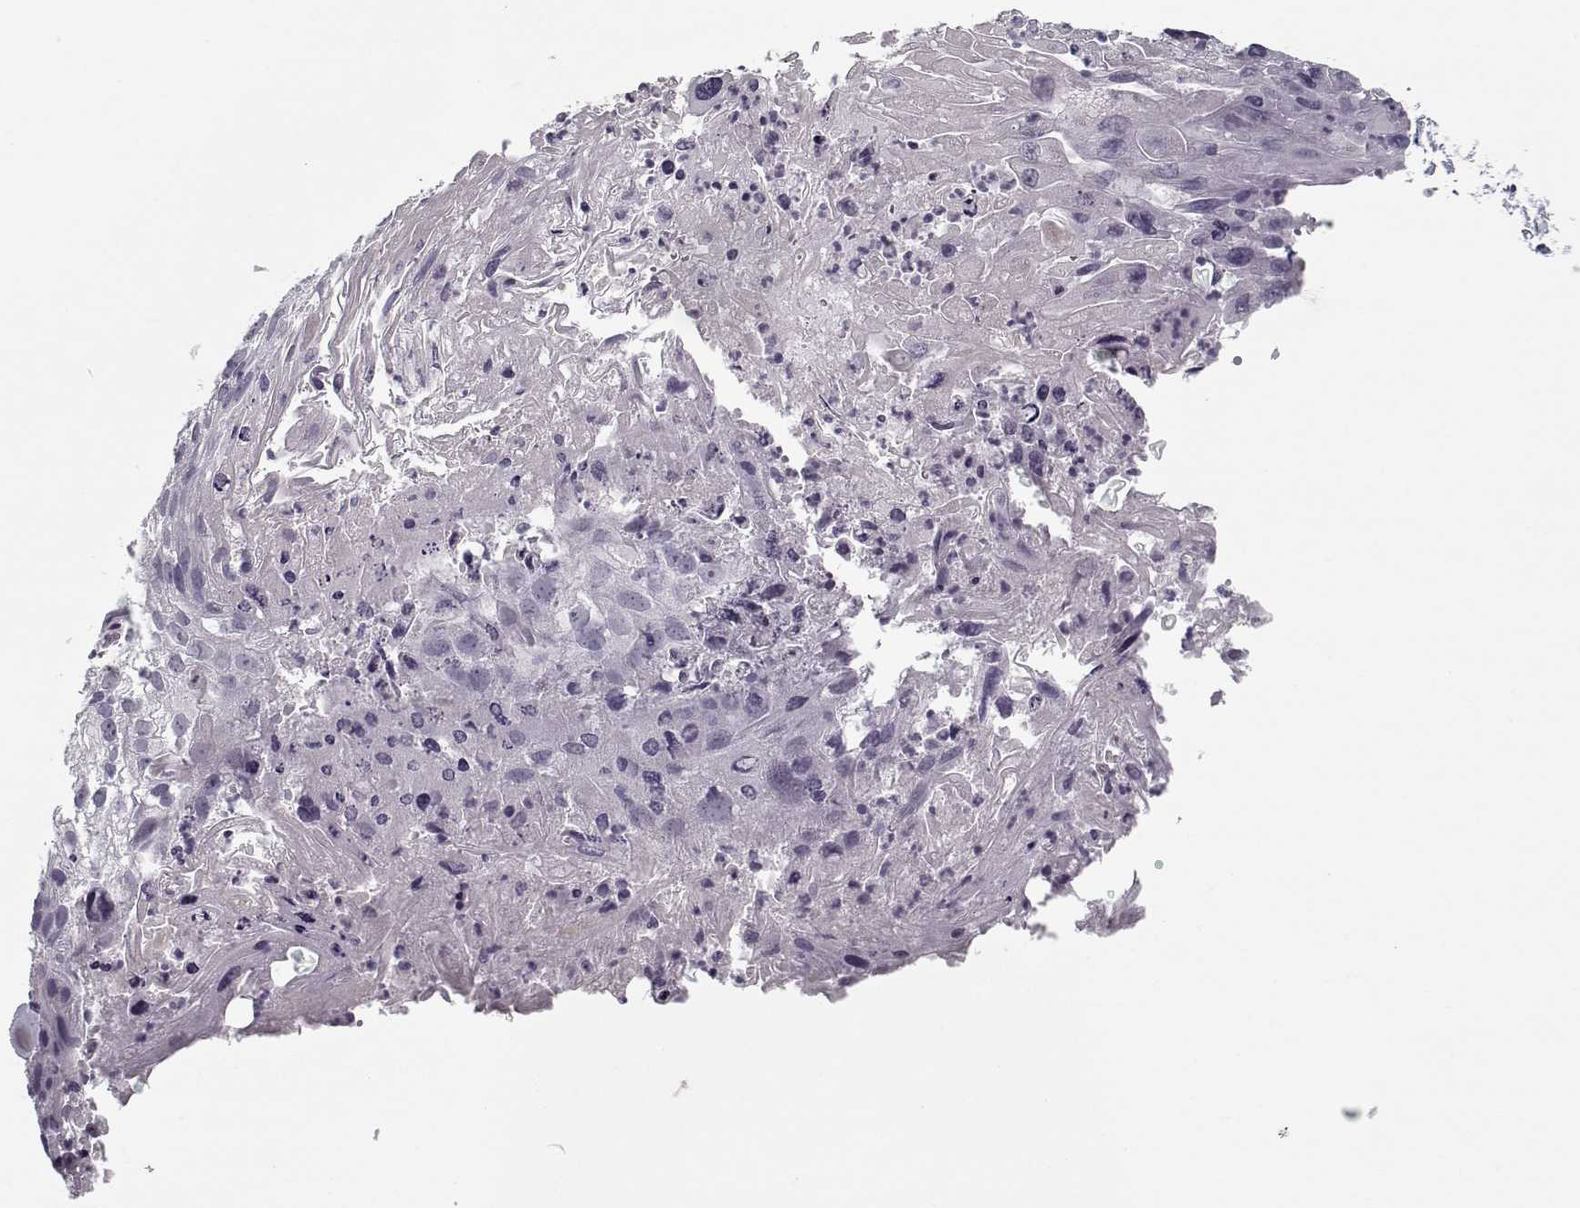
{"staining": {"intensity": "negative", "quantity": "none", "location": "none"}, "tissue": "cervical cancer", "cell_type": "Tumor cells", "image_type": "cancer", "snomed": [{"axis": "morphology", "description": "Squamous cell carcinoma, NOS"}, {"axis": "topography", "description": "Cervix"}], "caption": "The immunohistochemistry (IHC) micrograph has no significant positivity in tumor cells of cervical squamous cell carcinoma tissue.", "gene": "SPACA9", "patient": {"sex": "female", "age": 53}}